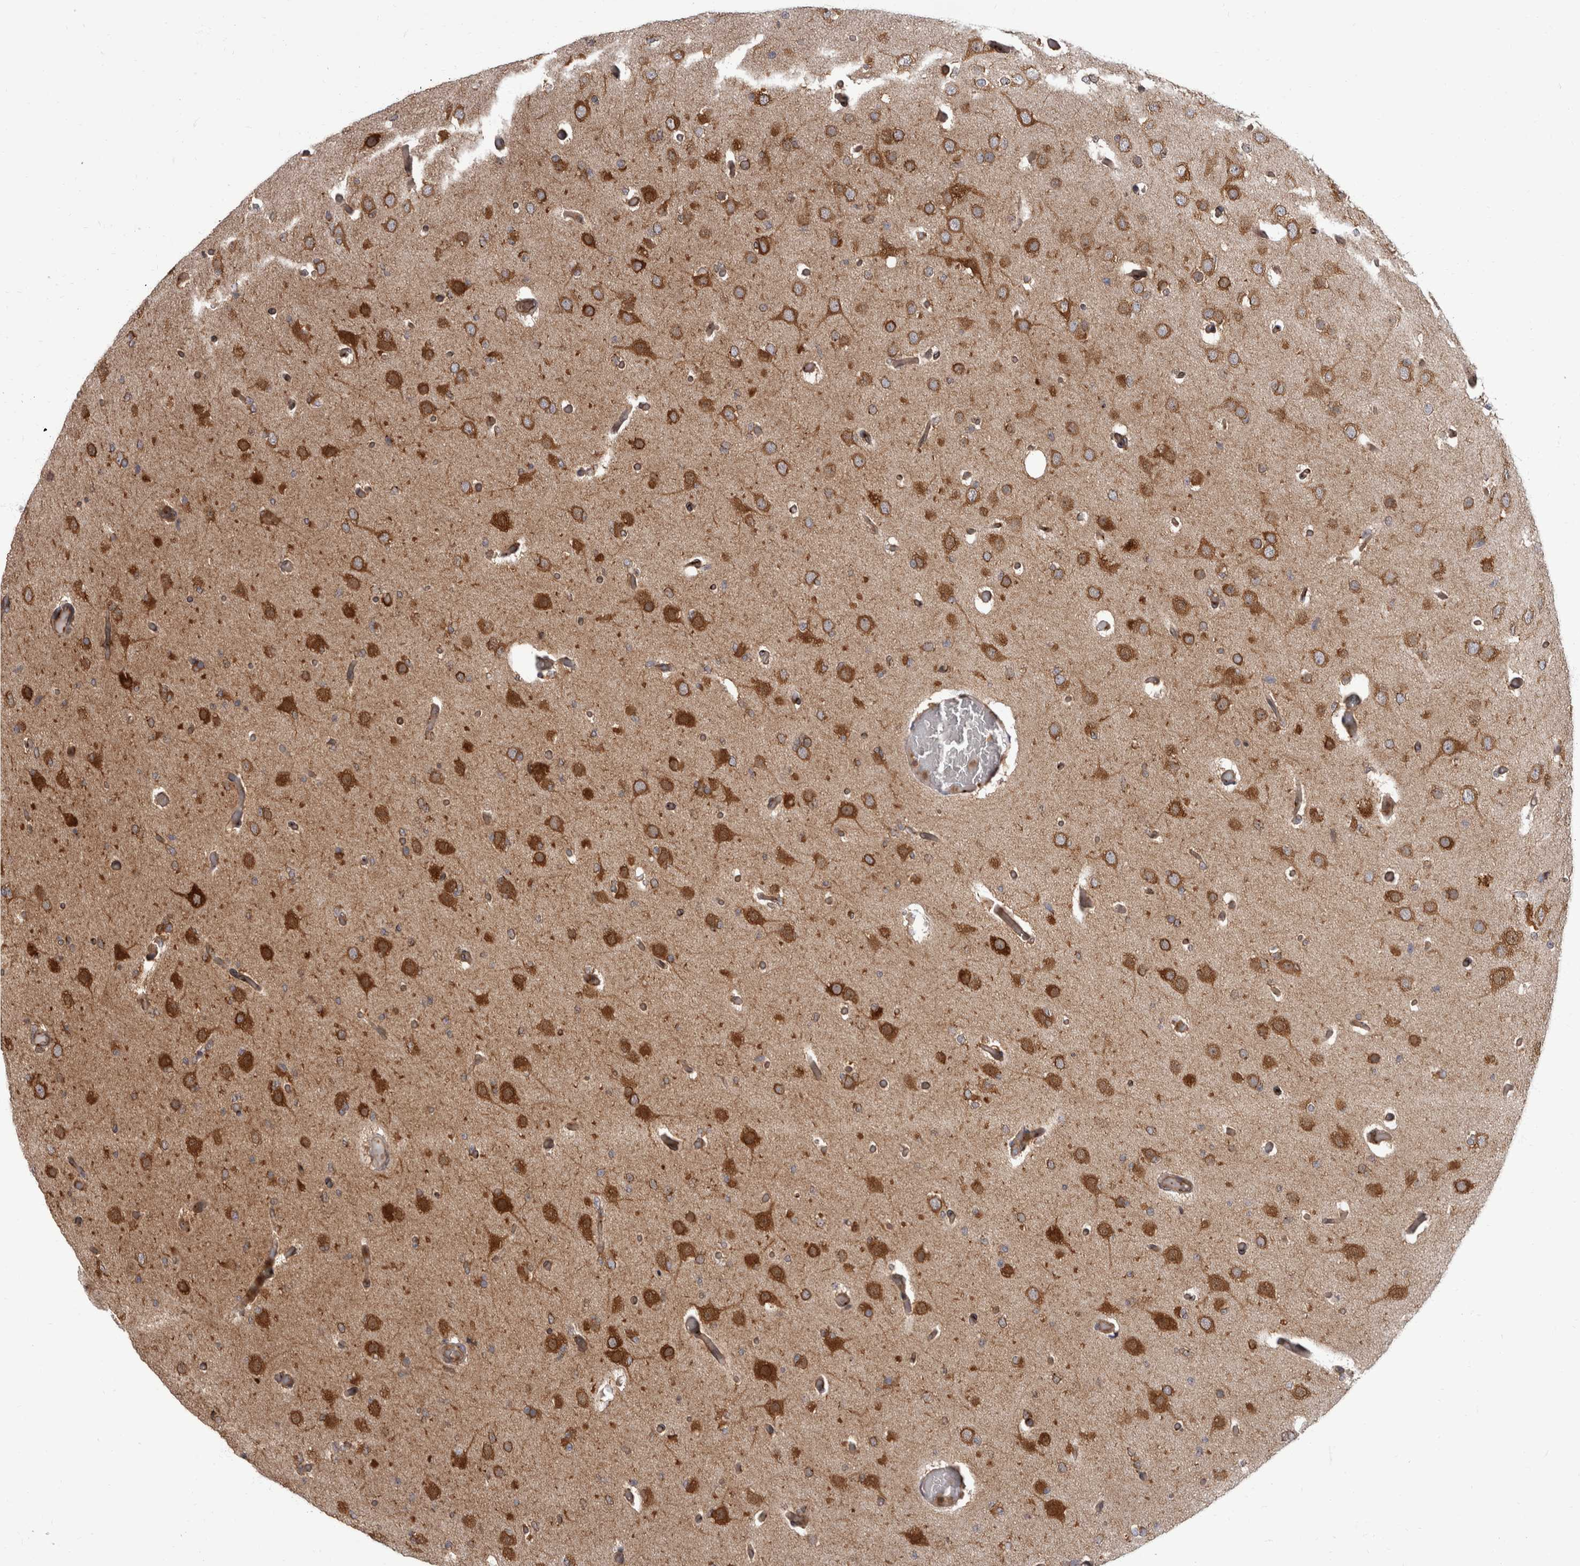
{"staining": {"intensity": "moderate", "quantity": ">75%", "location": "cytoplasmic/membranous"}, "tissue": "glioma", "cell_type": "Tumor cells", "image_type": "cancer", "snomed": [{"axis": "morphology", "description": "Glioma, malignant, Low grade"}, {"axis": "topography", "description": "Brain"}], "caption": "IHC (DAB (3,3'-diaminobenzidine)) staining of glioma shows moderate cytoplasmic/membranous protein expression in approximately >75% of tumor cells.", "gene": "HOOK3", "patient": {"sex": "female", "age": 22}}